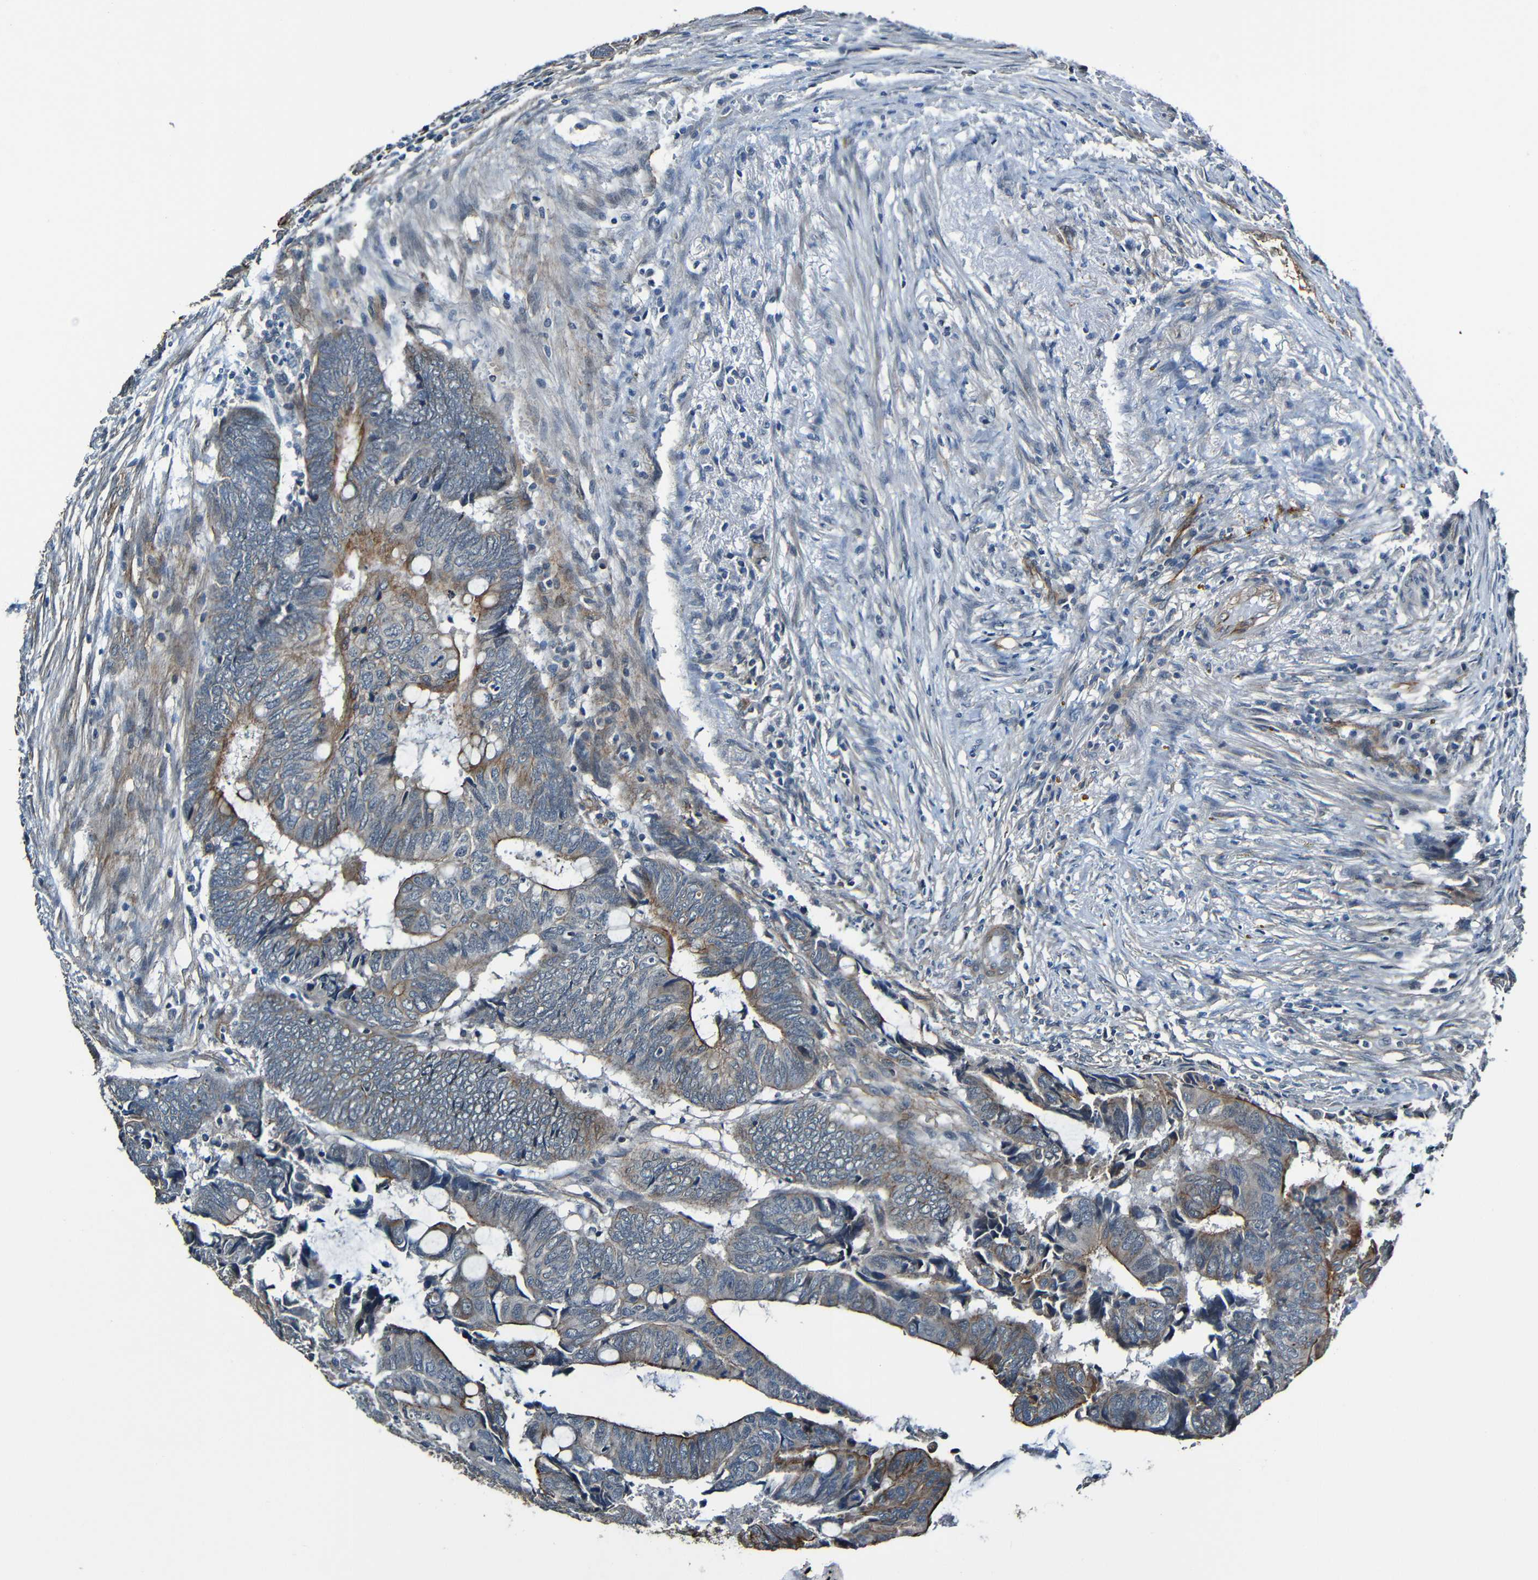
{"staining": {"intensity": "strong", "quantity": "<25%", "location": "cytoplasmic/membranous"}, "tissue": "colorectal cancer", "cell_type": "Tumor cells", "image_type": "cancer", "snomed": [{"axis": "morphology", "description": "Normal tissue, NOS"}, {"axis": "morphology", "description": "Adenocarcinoma, NOS"}, {"axis": "topography", "description": "Rectum"}, {"axis": "topography", "description": "Peripheral nerve tissue"}], "caption": "Colorectal cancer stained for a protein (brown) shows strong cytoplasmic/membranous positive expression in approximately <25% of tumor cells.", "gene": "LGR5", "patient": {"sex": "male", "age": 92}}